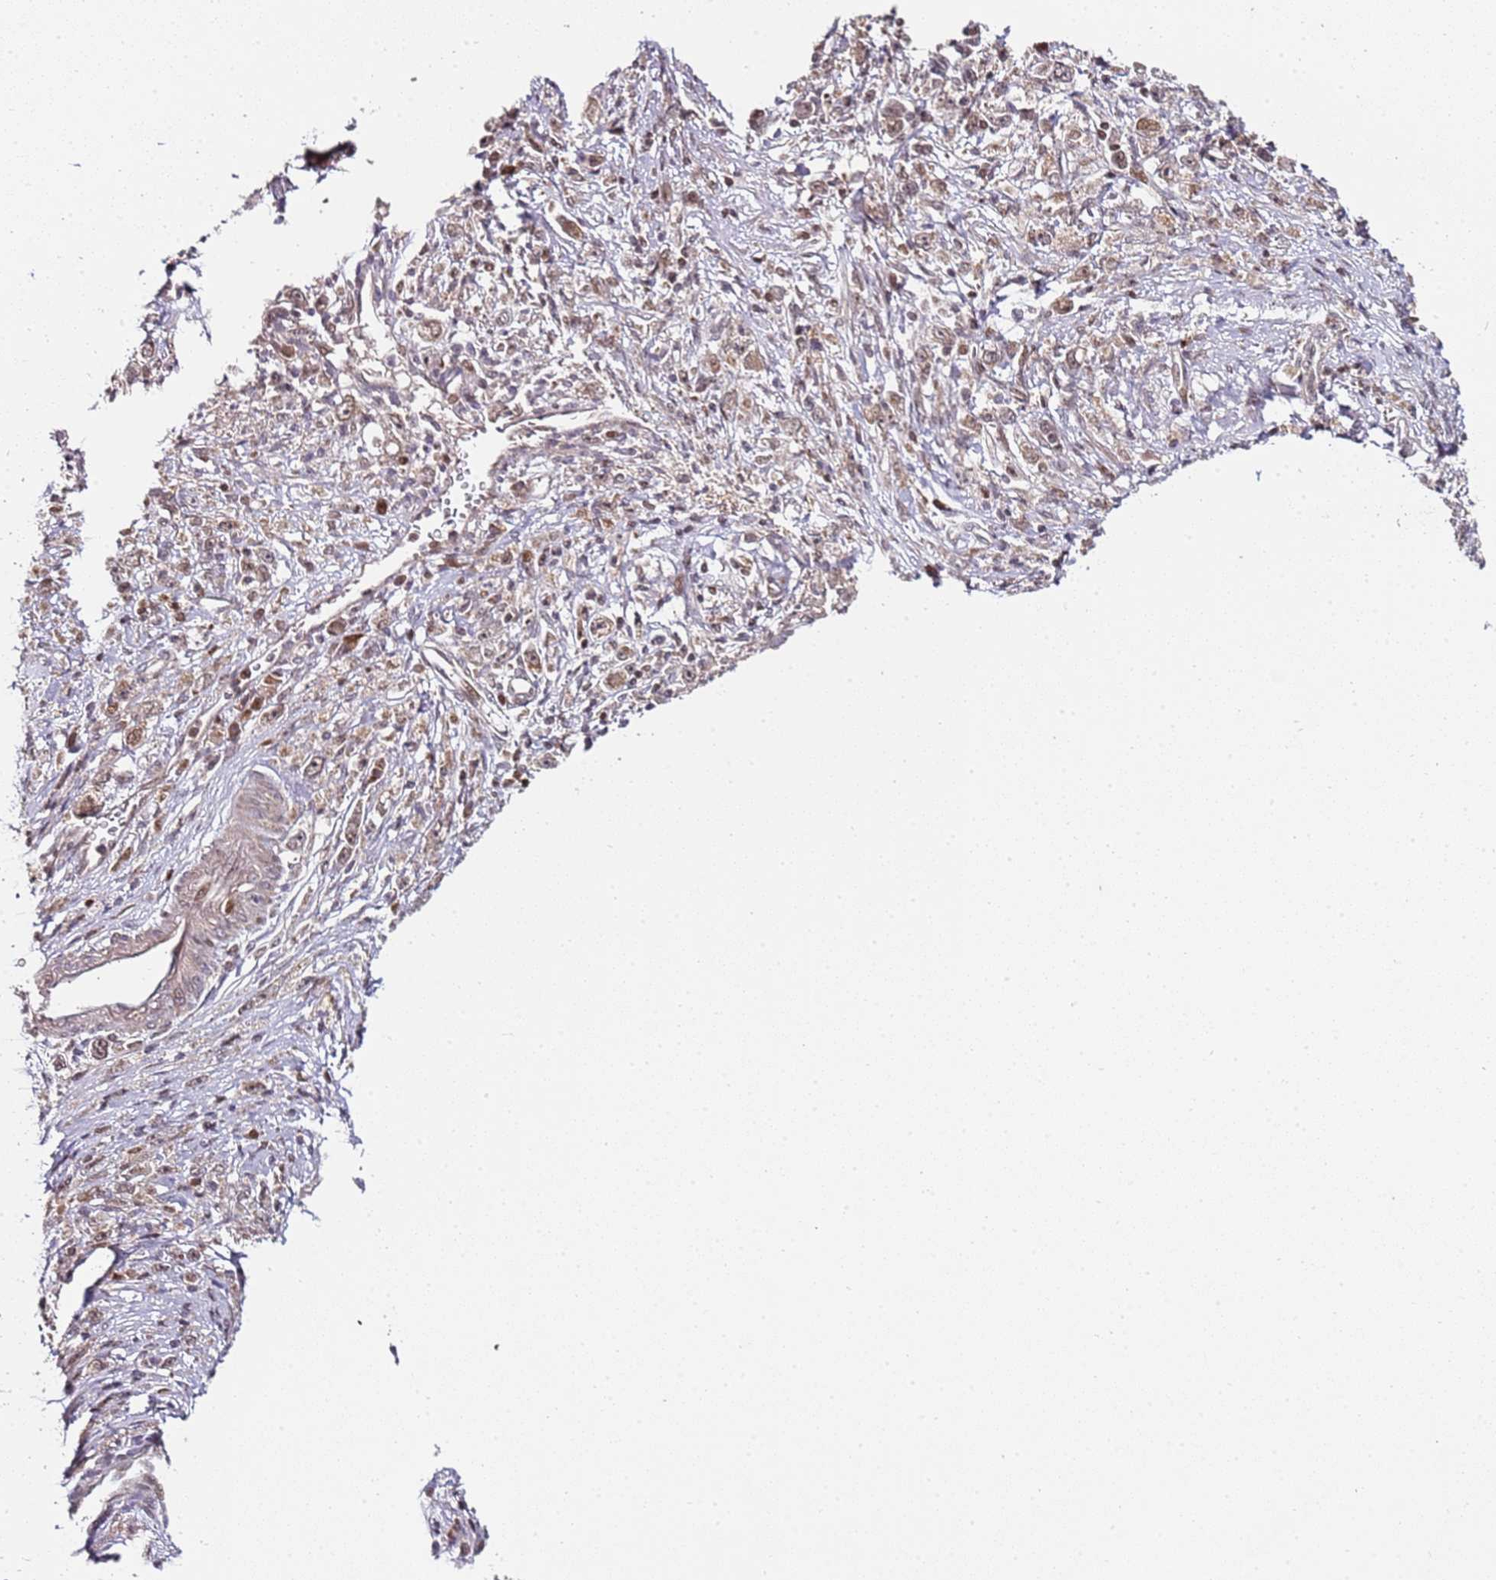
{"staining": {"intensity": "weak", "quantity": ">75%", "location": "cytoplasmic/membranous"}, "tissue": "stomach cancer", "cell_type": "Tumor cells", "image_type": "cancer", "snomed": [{"axis": "morphology", "description": "Adenocarcinoma, NOS"}, {"axis": "topography", "description": "Stomach"}], "caption": "Stomach cancer (adenocarcinoma) tissue shows weak cytoplasmic/membranous staining in approximately >75% of tumor cells, visualized by immunohistochemistry. The staining was performed using DAB to visualize the protein expression in brown, while the nuclei were stained in blue with hematoxylin (Magnification: 20x).", "gene": "EDC3", "patient": {"sex": "female", "age": 59}}